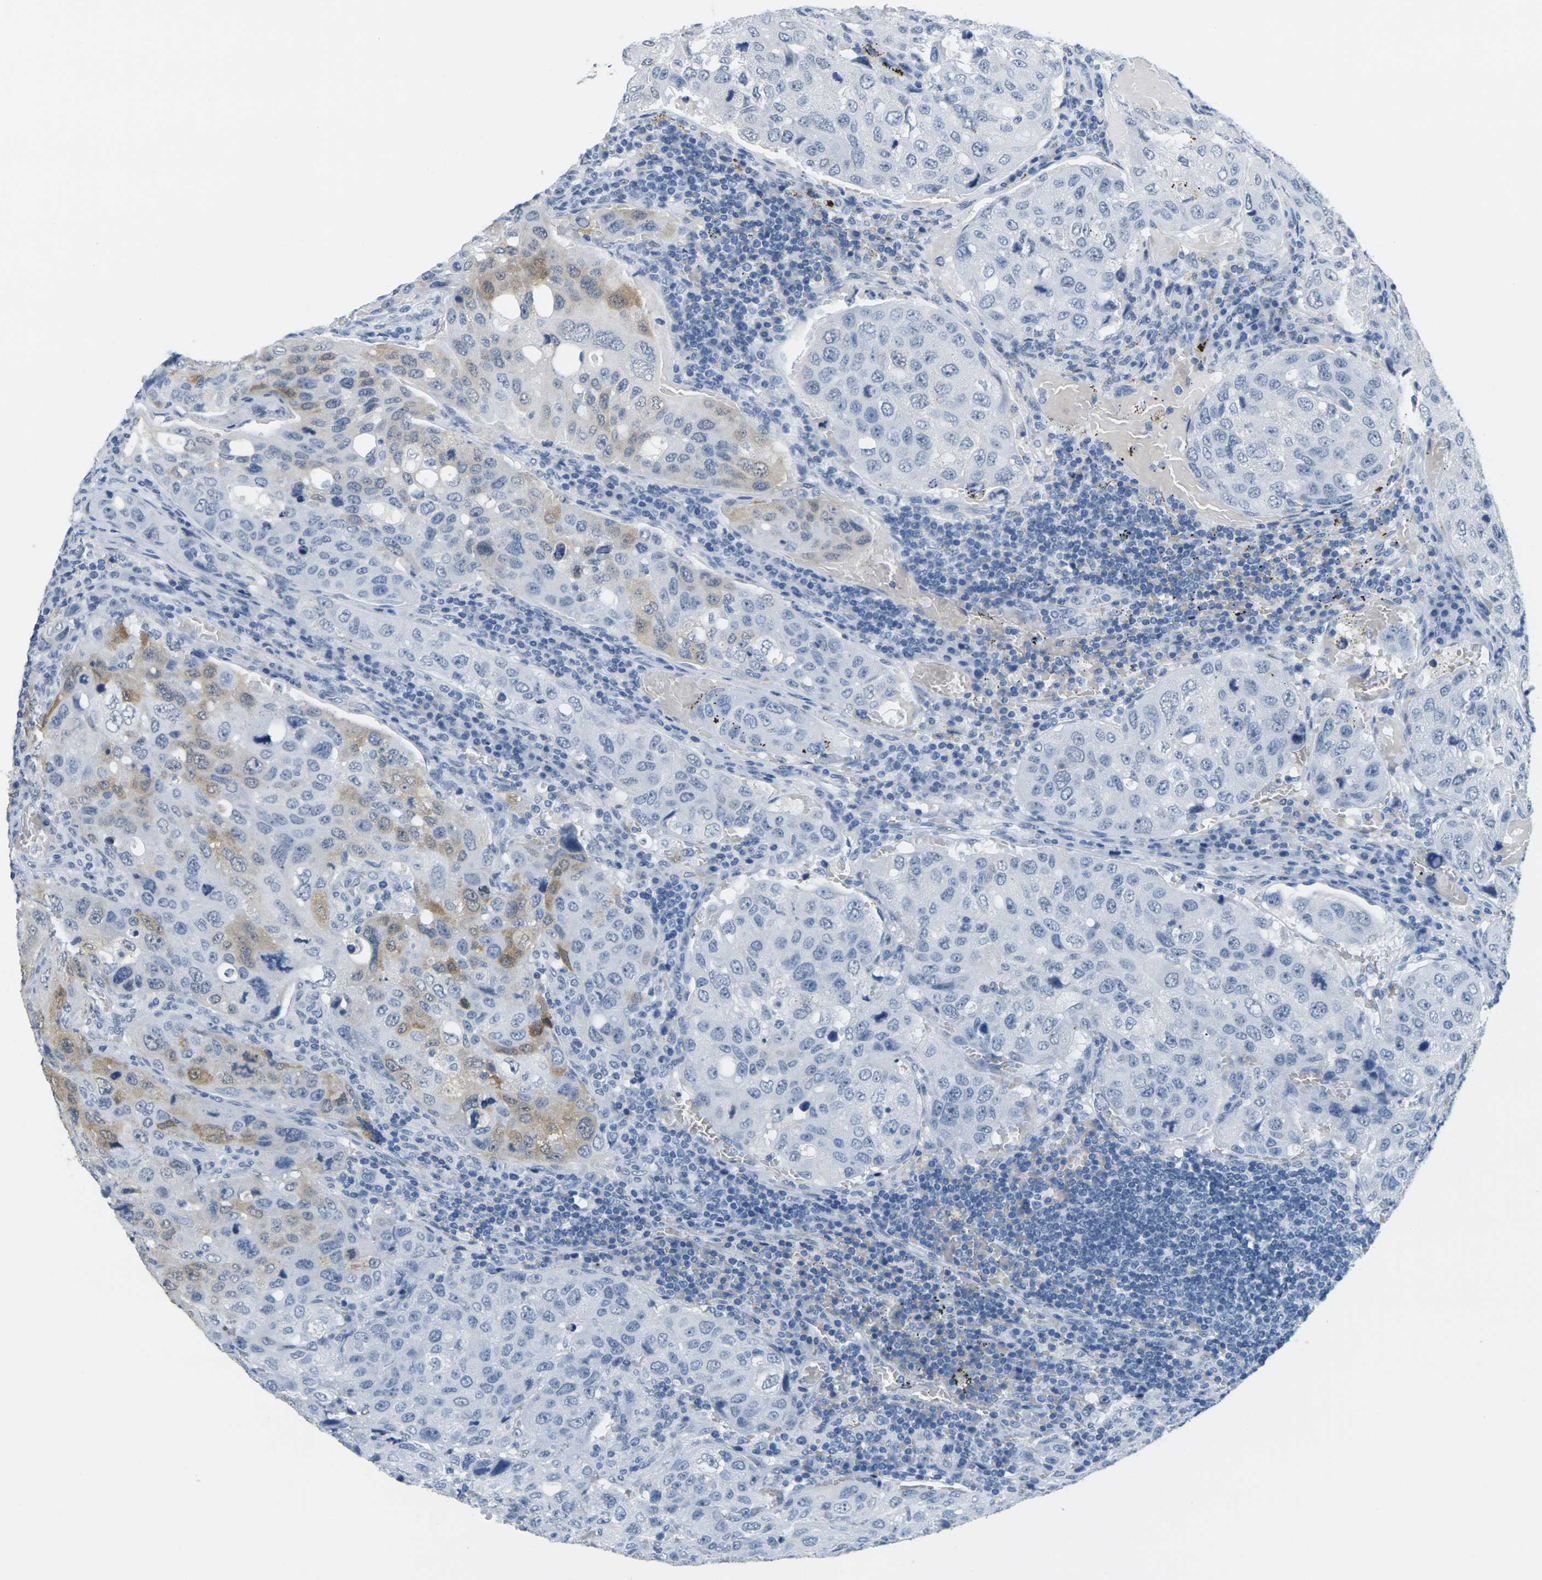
{"staining": {"intensity": "moderate", "quantity": "<25%", "location": "cytoplasmic/membranous"}, "tissue": "urothelial cancer", "cell_type": "Tumor cells", "image_type": "cancer", "snomed": [{"axis": "morphology", "description": "Urothelial carcinoma, High grade"}, {"axis": "topography", "description": "Lymph node"}, {"axis": "topography", "description": "Urinary bladder"}], "caption": "Immunohistochemistry (IHC) staining of urothelial carcinoma (high-grade), which shows low levels of moderate cytoplasmic/membranous positivity in about <25% of tumor cells indicating moderate cytoplasmic/membranous protein positivity. The staining was performed using DAB (brown) for protein detection and nuclei were counterstained in hematoxylin (blue).", "gene": "CTAG1A", "patient": {"sex": "male", "age": 51}}